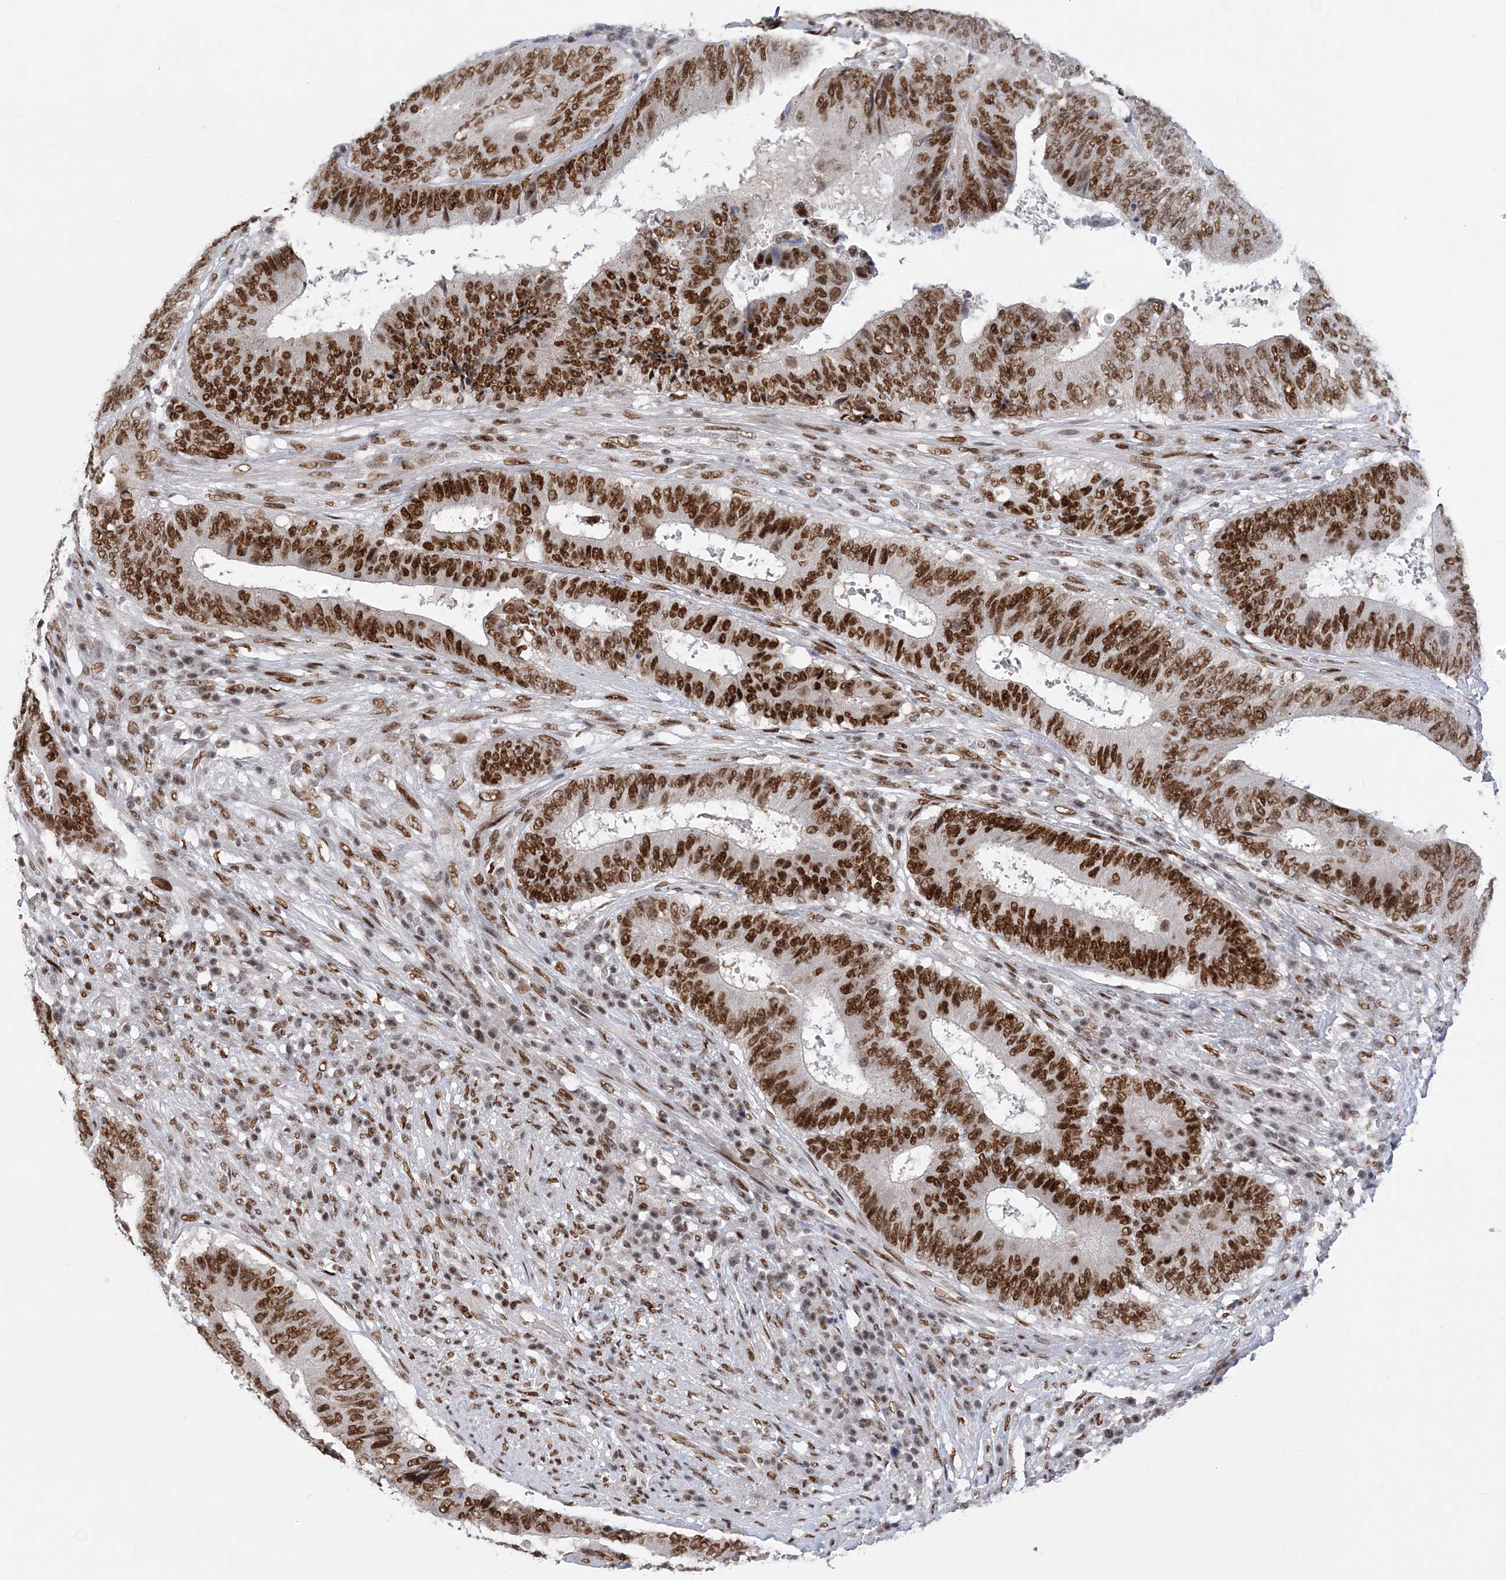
{"staining": {"intensity": "strong", "quantity": ">75%", "location": "nuclear"}, "tissue": "colorectal cancer", "cell_type": "Tumor cells", "image_type": "cancer", "snomed": [{"axis": "morphology", "description": "Adenocarcinoma, NOS"}, {"axis": "topography", "description": "Rectum"}], "caption": "Immunohistochemistry (DAB (3,3'-diaminobenzidine)) staining of colorectal cancer reveals strong nuclear protein expression in approximately >75% of tumor cells.", "gene": "ZBTB7A", "patient": {"sex": "male", "age": 72}}